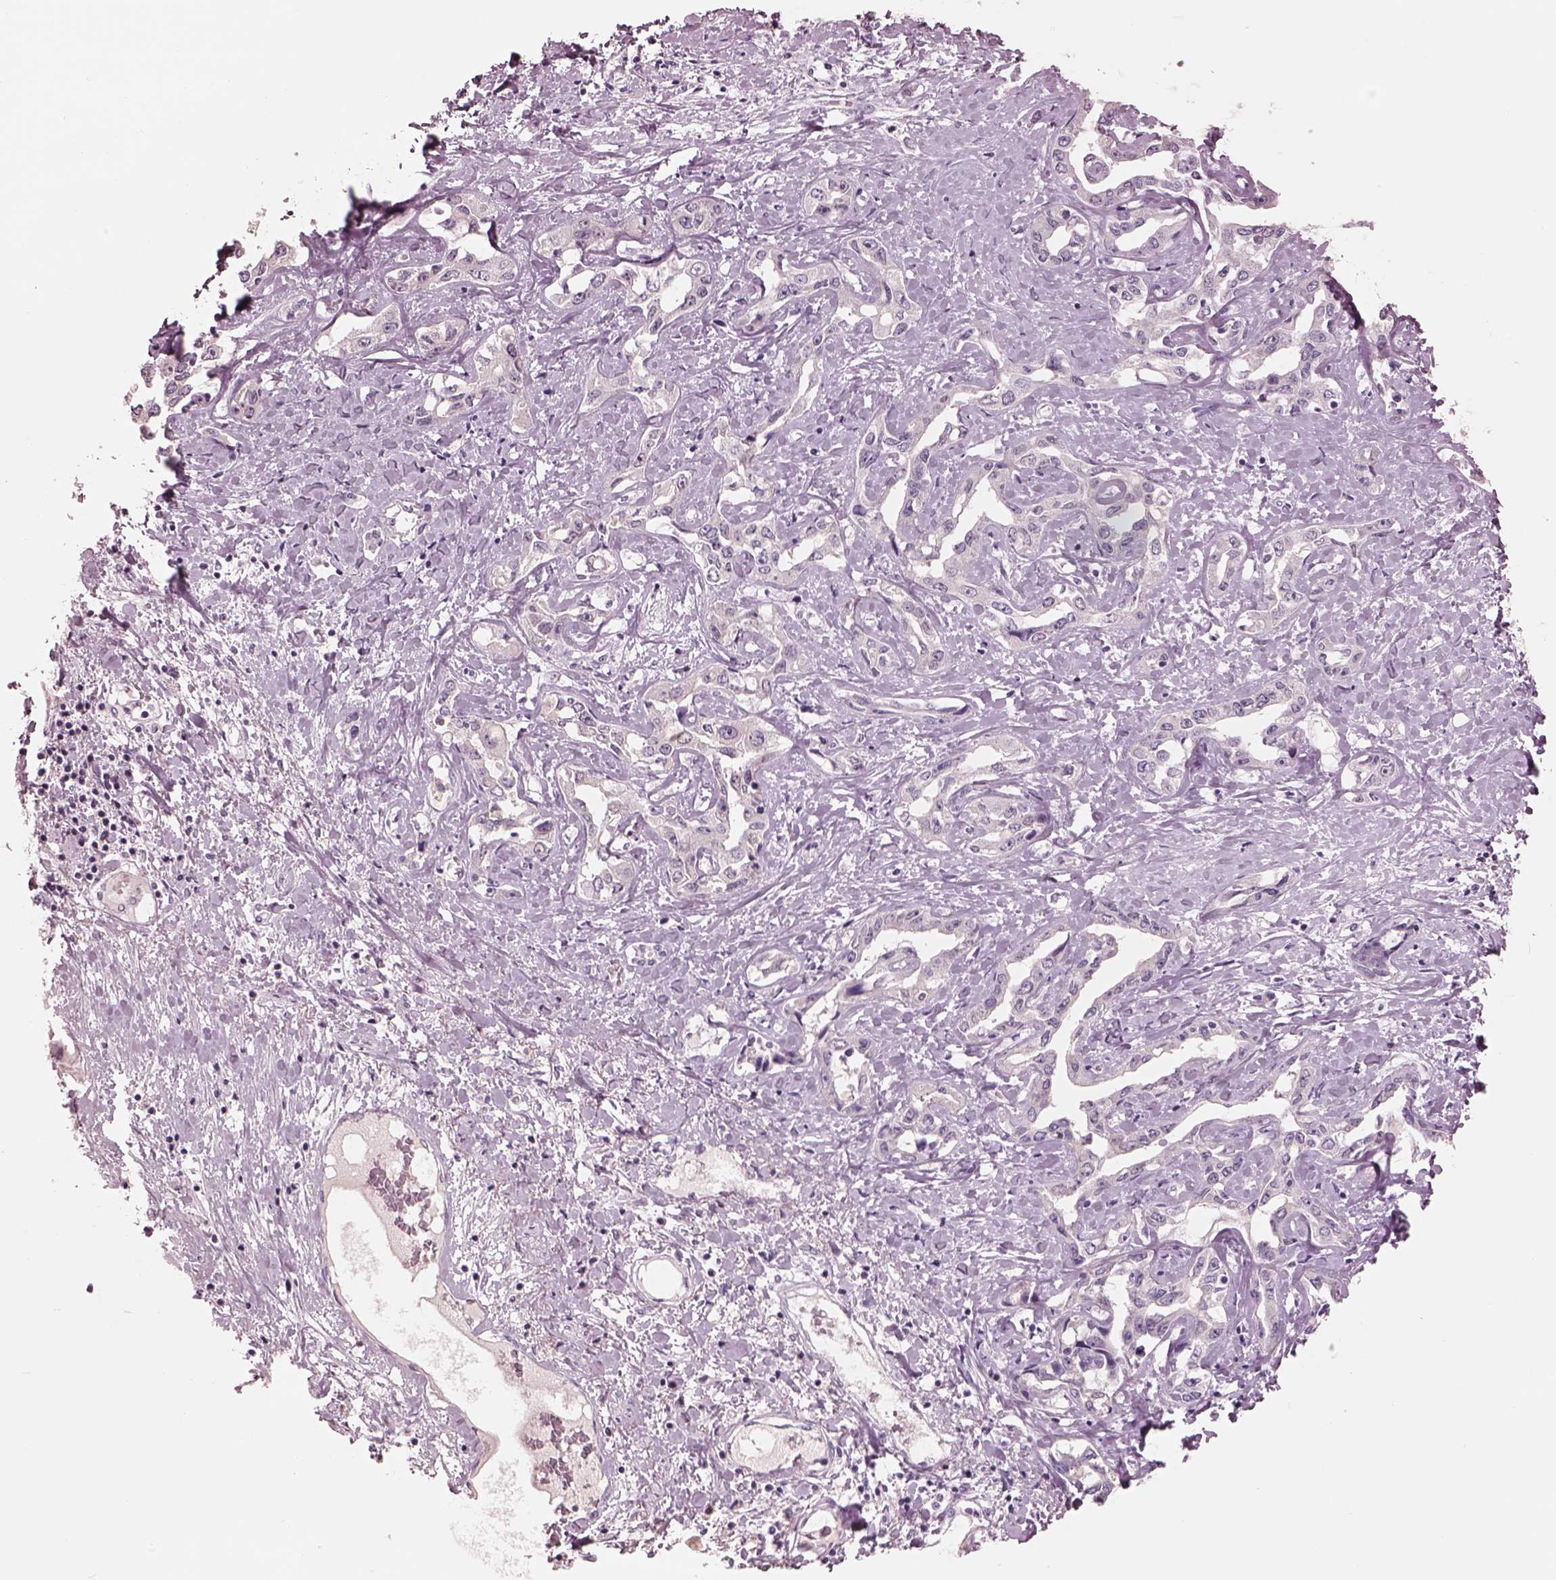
{"staining": {"intensity": "negative", "quantity": "none", "location": "none"}, "tissue": "liver cancer", "cell_type": "Tumor cells", "image_type": "cancer", "snomed": [{"axis": "morphology", "description": "Cholangiocarcinoma"}, {"axis": "topography", "description": "Liver"}], "caption": "Photomicrograph shows no significant protein positivity in tumor cells of cholangiocarcinoma (liver). Brightfield microscopy of immunohistochemistry (IHC) stained with DAB (3,3'-diaminobenzidine) (brown) and hematoxylin (blue), captured at high magnification.", "gene": "GARIN4", "patient": {"sex": "male", "age": 59}}